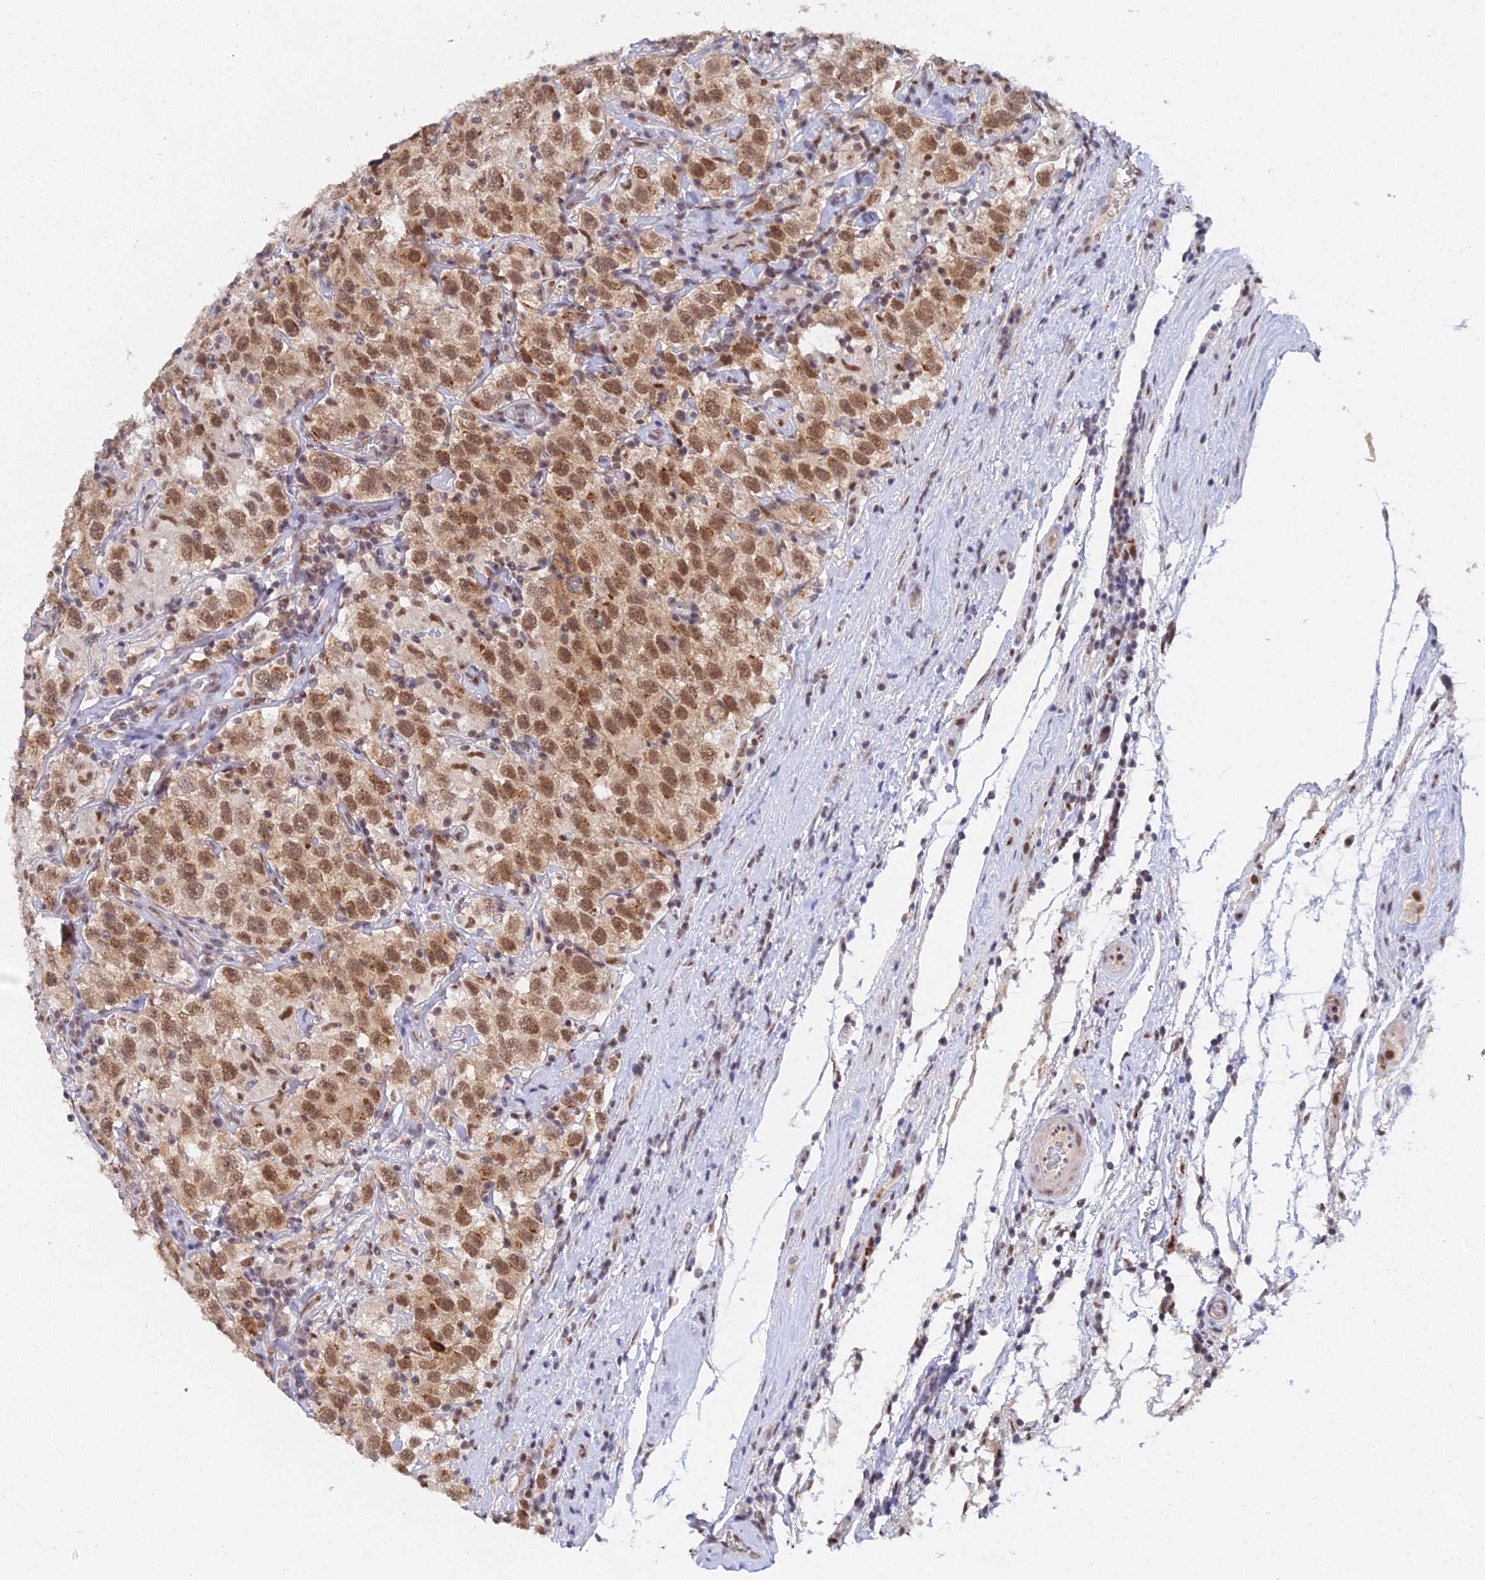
{"staining": {"intensity": "moderate", "quantity": ">75%", "location": "cytoplasmic/membranous,nuclear"}, "tissue": "testis cancer", "cell_type": "Tumor cells", "image_type": "cancer", "snomed": [{"axis": "morphology", "description": "Seminoma, NOS"}, {"axis": "topography", "description": "Testis"}], "caption": "Tumor cells show moderate cytoplasmic/membranous and nuclear staining in about >75% of cells in testis cancer (seminoma).", "gene": "THOC3", "patient": {"sex": "male", "age": 41}}